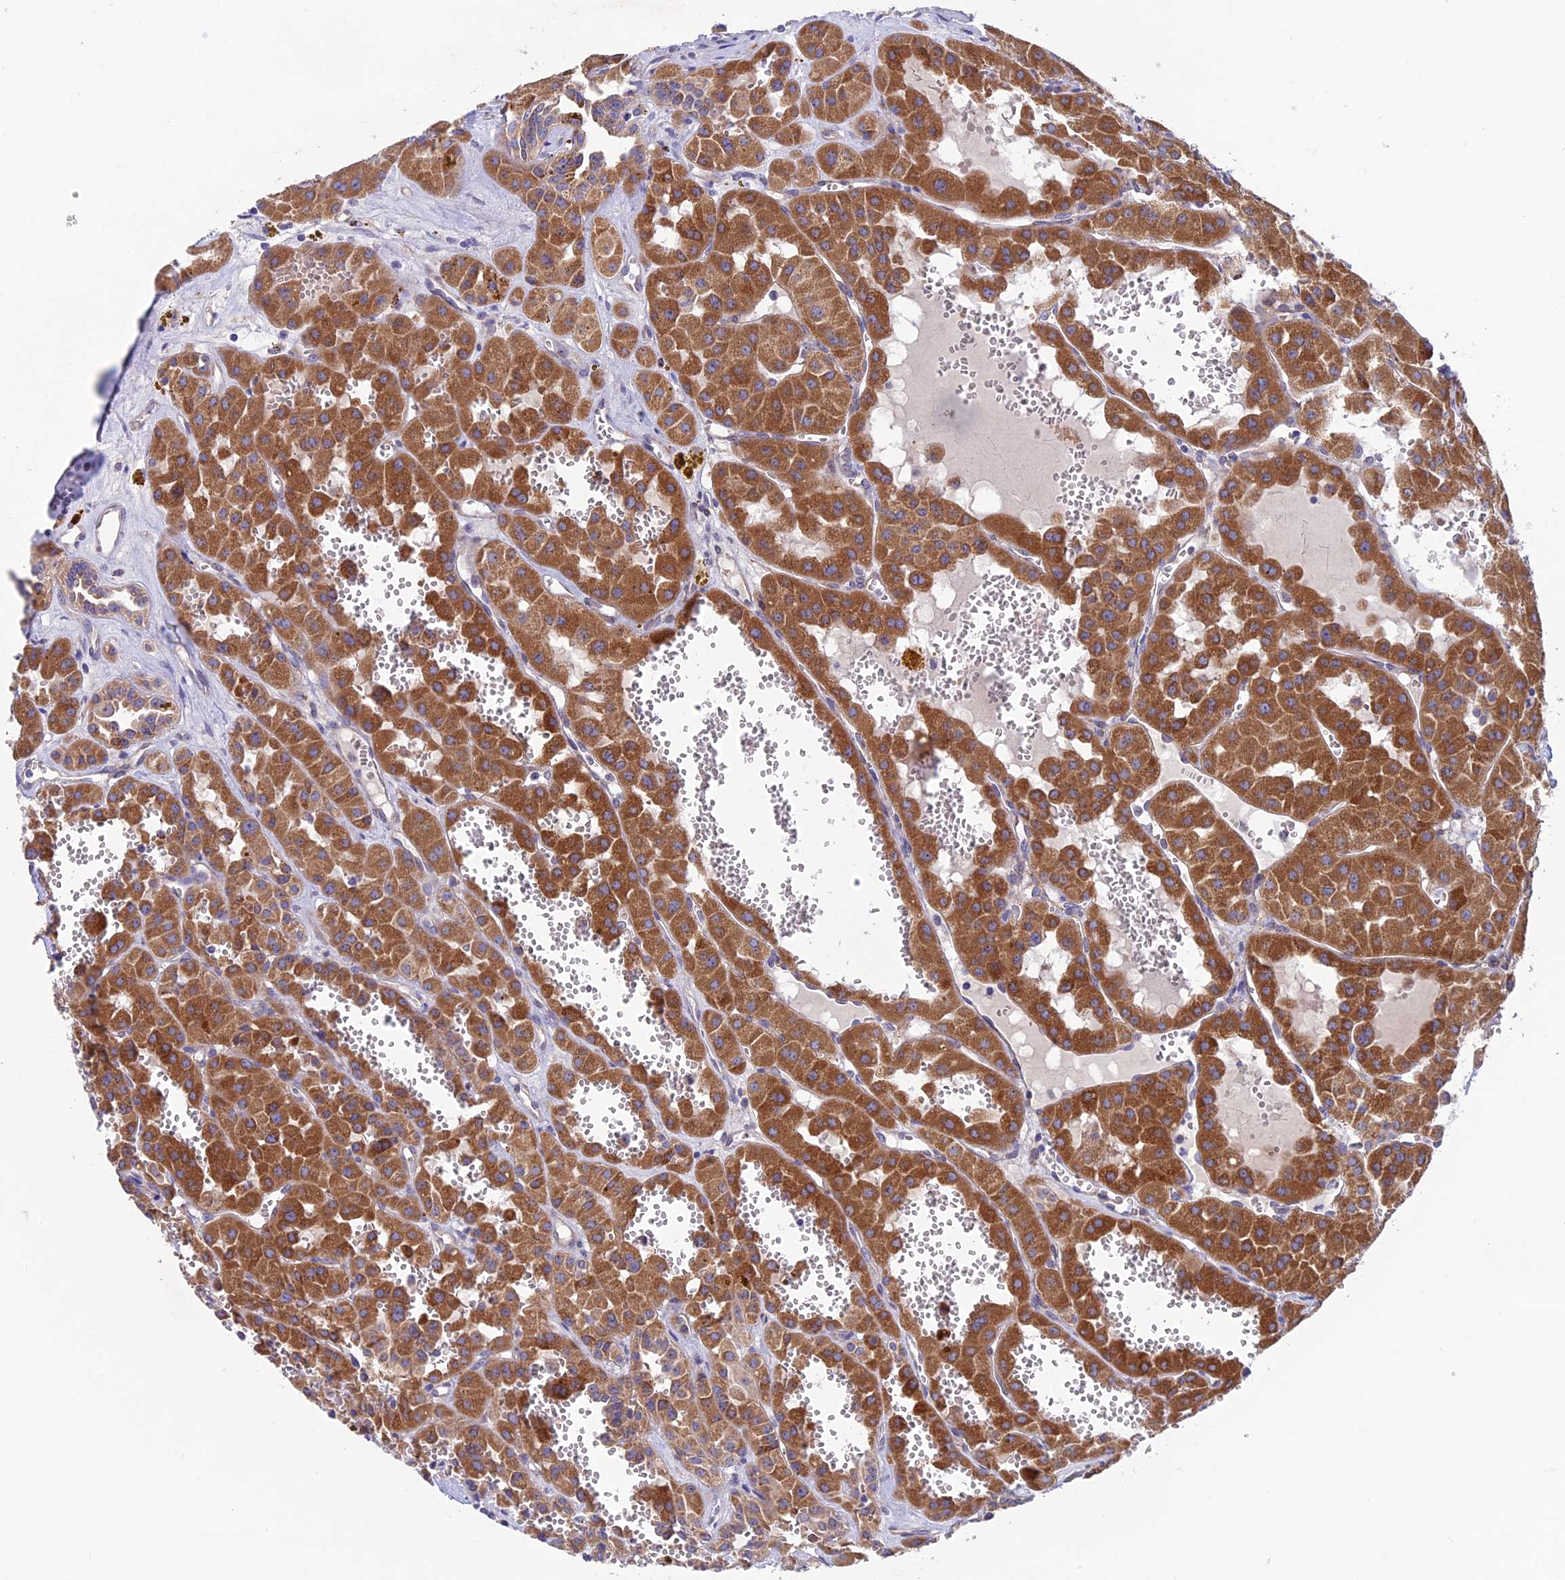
{"staining": {"intensity": "strong", "quantity": ">75%", "location": "cytoplasmic/membranous"}, "tissue": "renal cancer", "cell_type": "Tumor cells", "image_type": "cancer", "snomed": [{"axis": "morphology", "description": "Carcinoma, NOS"}, {"axis": "topography", "description": "Kidney"}], "caption": "A photomicrograph showing strong cytoplasmic/membranous staining in approximately >75% of tumor cells in carcinoma (renal), as visualized by brown immunohistochemical staining.", "gene": "ETFDH", "patient": {"sex": "female", "age": 75}}